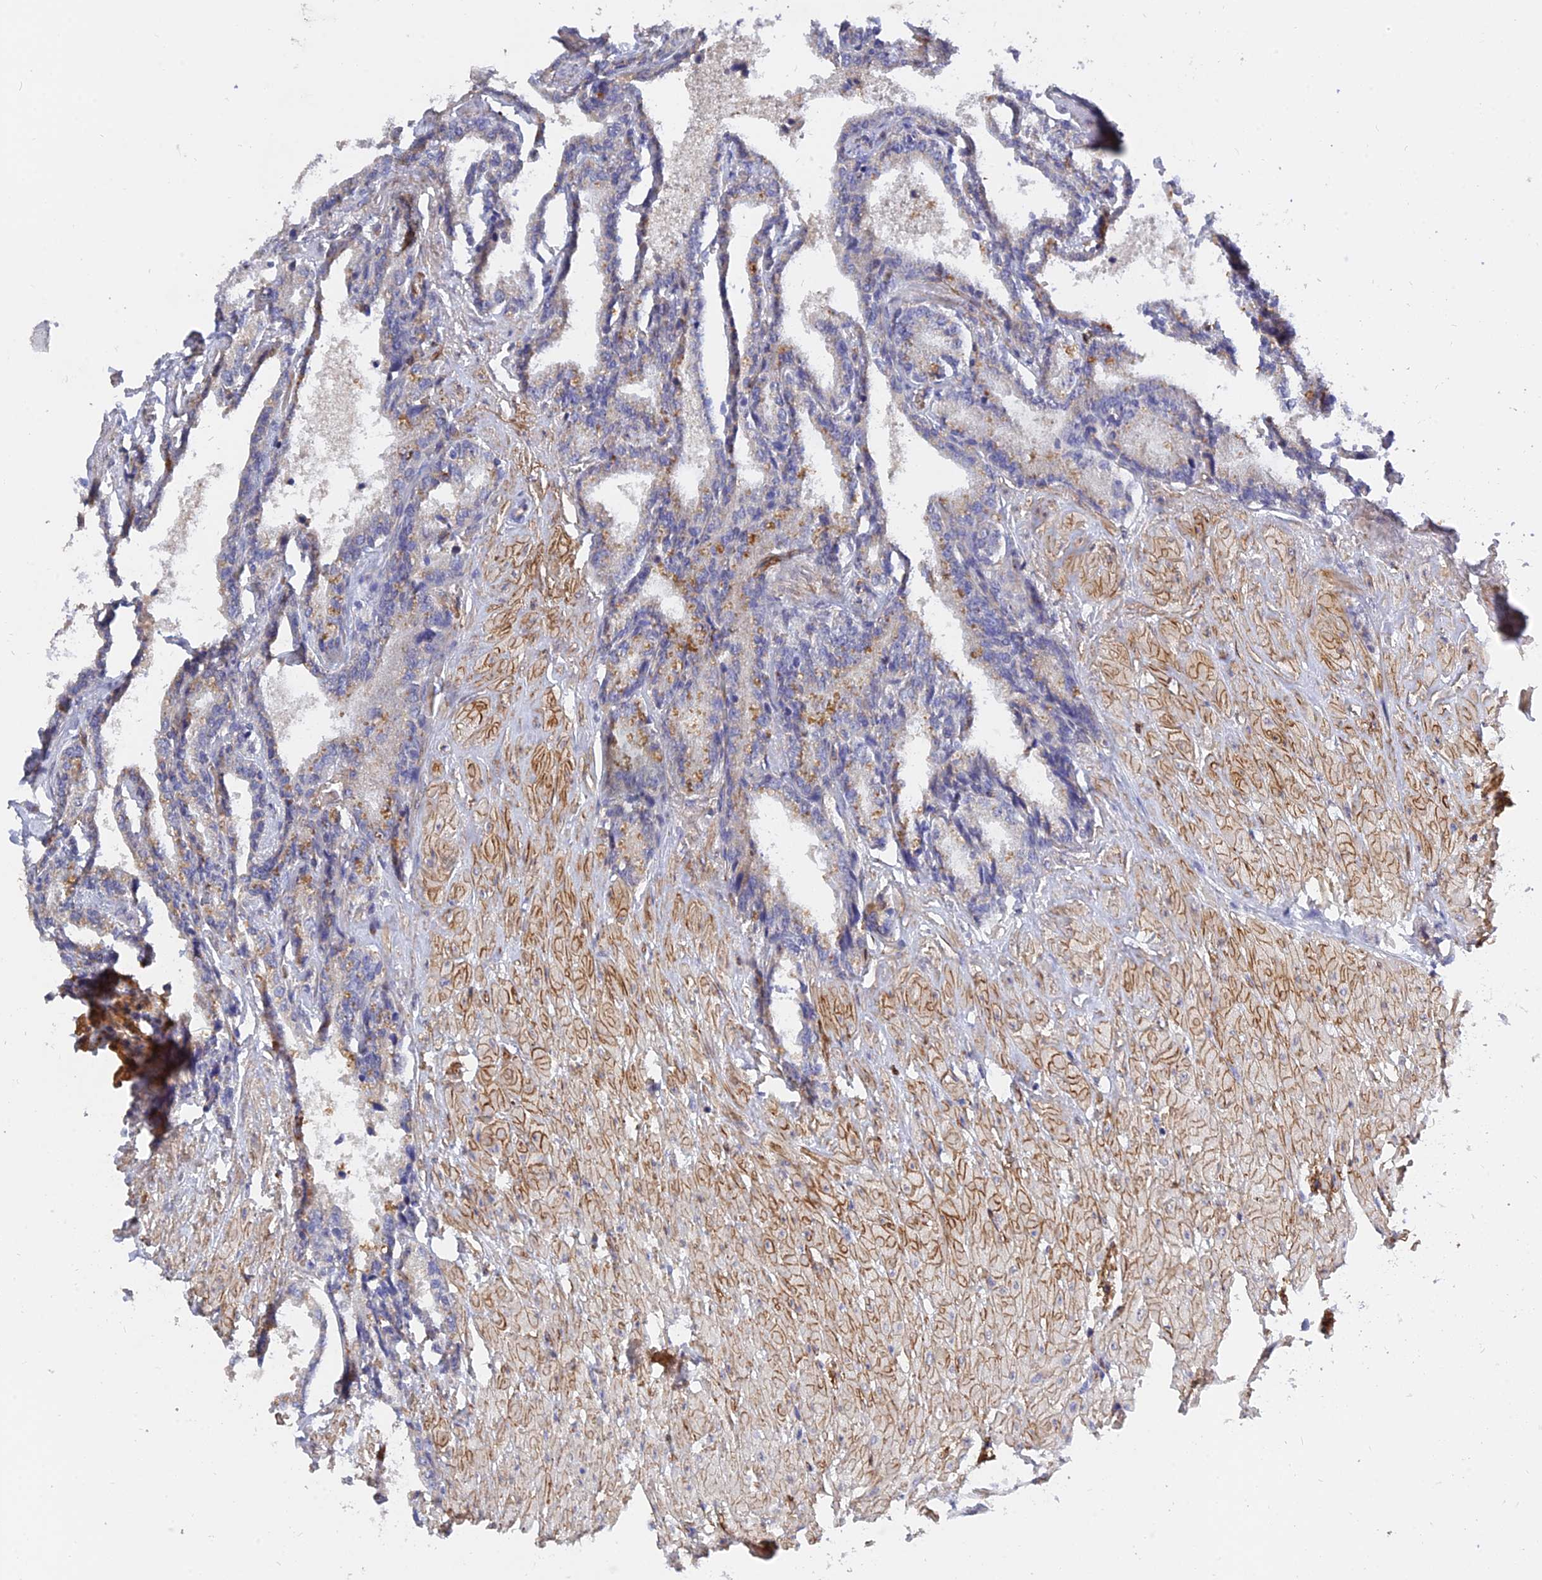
{"staining": {"intensity": "negative", "quantity": "none", "location": "none"}, "tissue": "seminal vesicle", "cell_type": "Glandular cells", "image_type": "normal", "snomed": [{"axis": "morphology", "description": "Normal tissue, NOS"}, {"axis": "topography", "description": "Seminal veicle"}], "caption": "Immunohistochemistry of unremarkable human seminal vesicle shows no positivity in glandular cells. (Brightfield microscopy of DAB IHC at high magnification).", "gene": "MRPL35", "patient": {"sex": "male", "age": 46}}